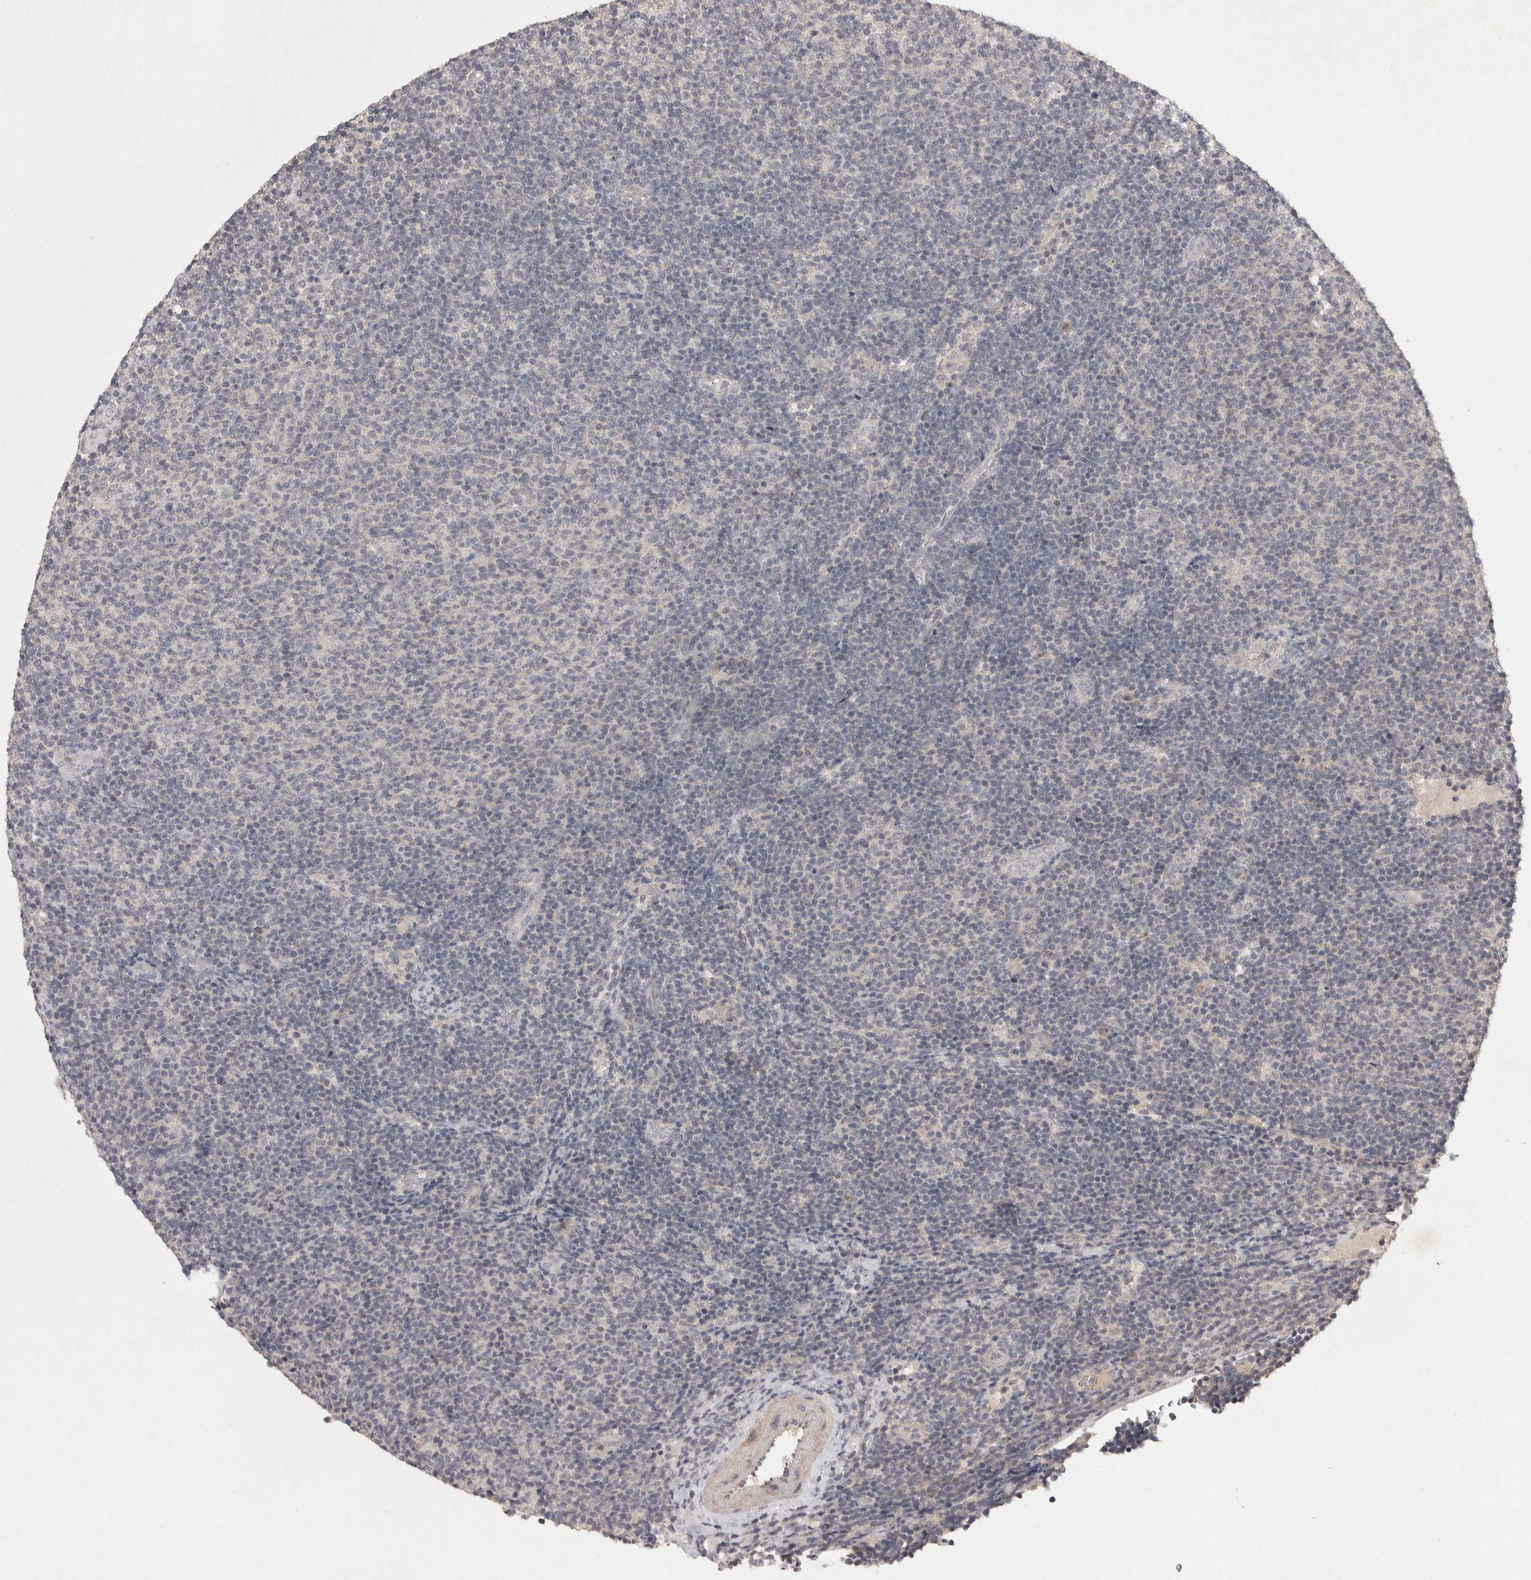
{"staining": {"intensity": "negative", "quantity": "none", "location": "none"}, "tissue": "lymphoma", "cell_type": "Tumor cells", "image_type": "cancer", "snomed": [{"axis": "morphology", "description": "Malignant lymphoma, non-Hodgkin's type, Low grade"}, {"axis": "topography", "description": "Lymph node"}], "caption": "Immunohistochemical staining of malignant lymphoma, non-Hodgkin's type (low-grade) shows no significant expression in tumor cells. The staining is performed using DAB brown chromogen with nuclei counter-stained in using hematoxylin.", "gene": "APLNR", "patient": {"sex": "male", "age": 66}}